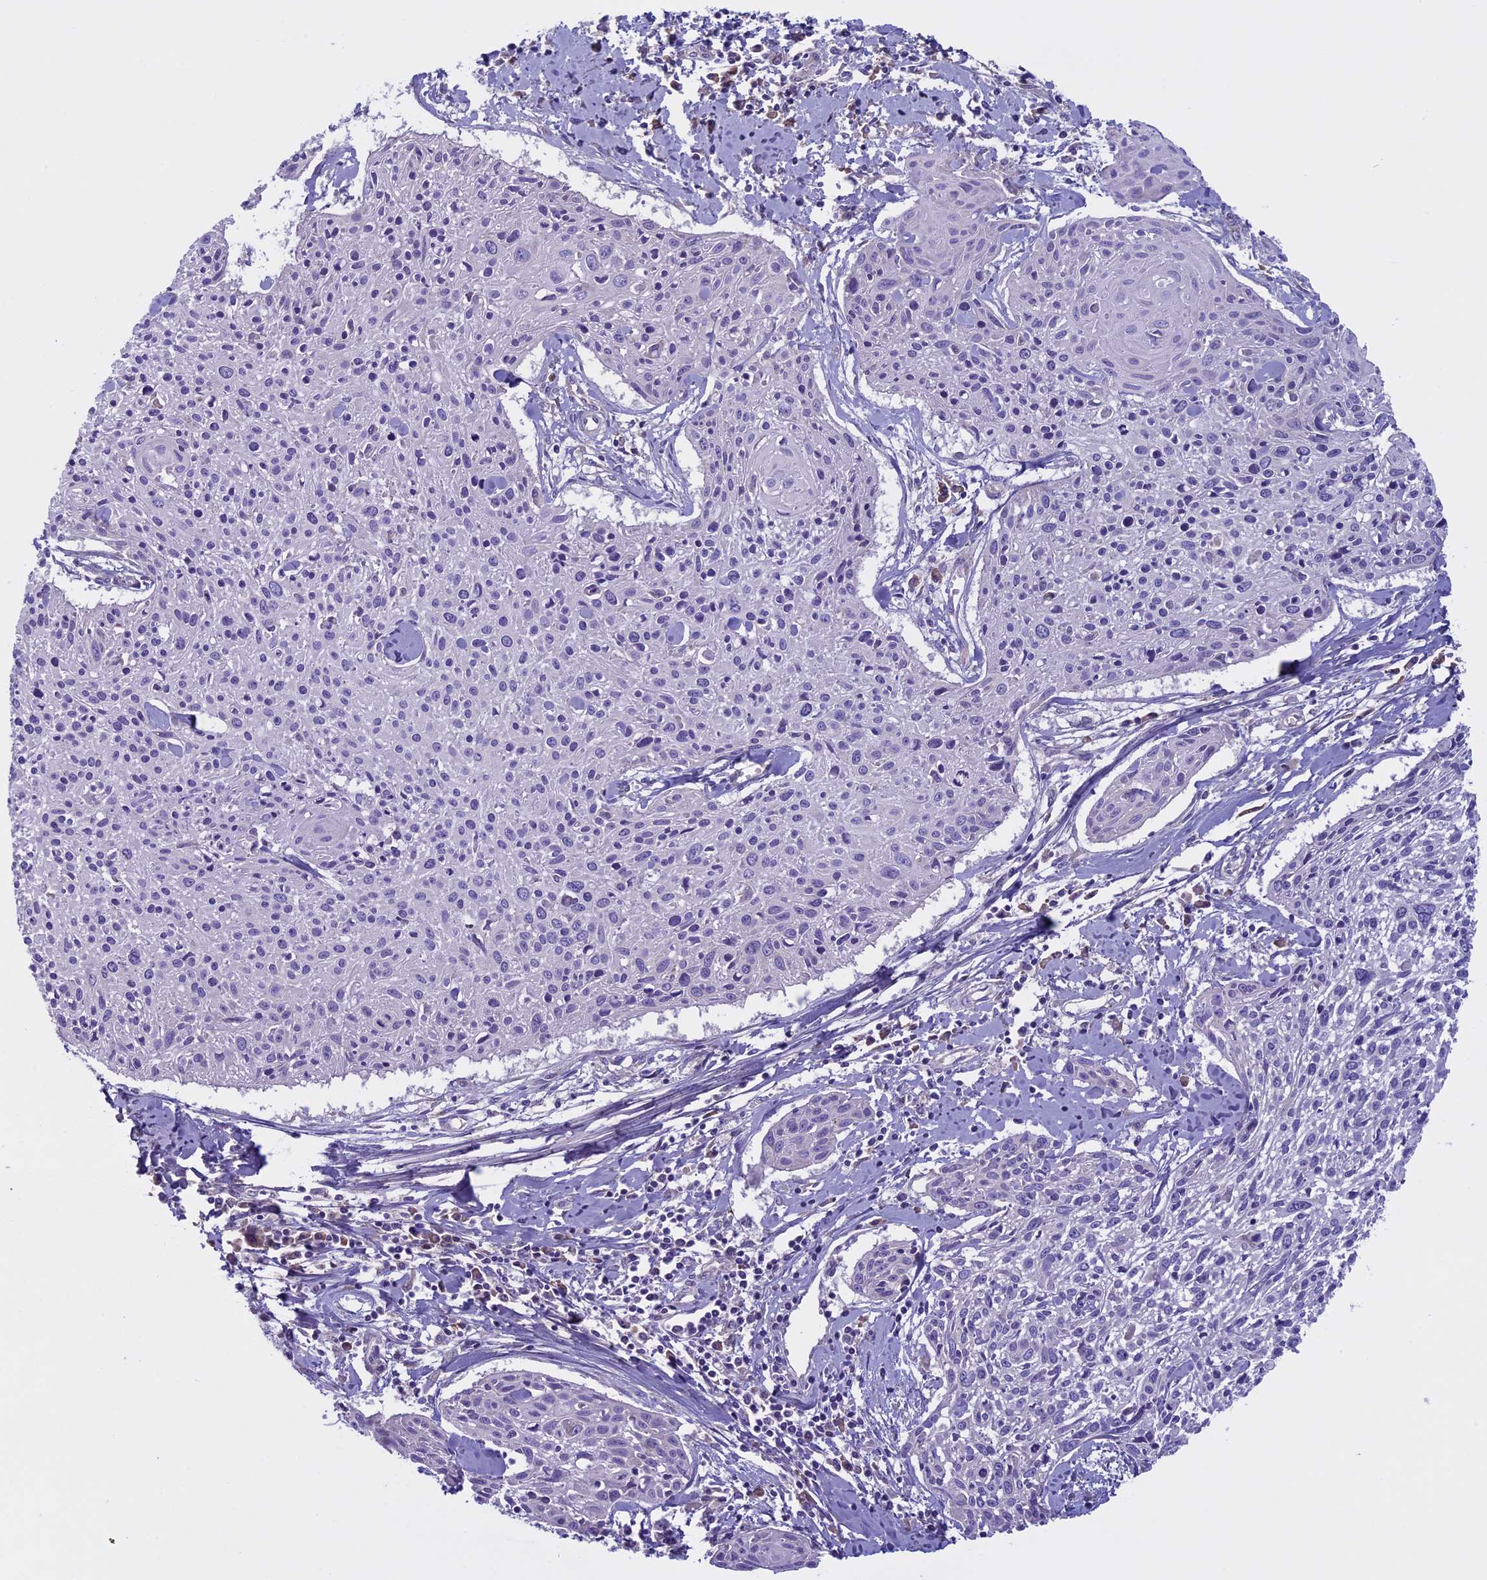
{"staining": {"intensity": "negative", "quantity": "none", "location": "none"}, "tissue": "cervical cancer", "cell_type": "Tumor cells", "image_type": "cancer", "snomed": [{"axis": "morphology", "description": "Squamous cell carcinoma, NOS"}, {"axis": "topography", "description": "Cervix"}], "caption": "Micrograph shows no protein expression in tumor cells of squamous cell carcinoma (cervical) tissue.", "gene": "DCTN5", "patient": {"sex": "female", "age": 51}}